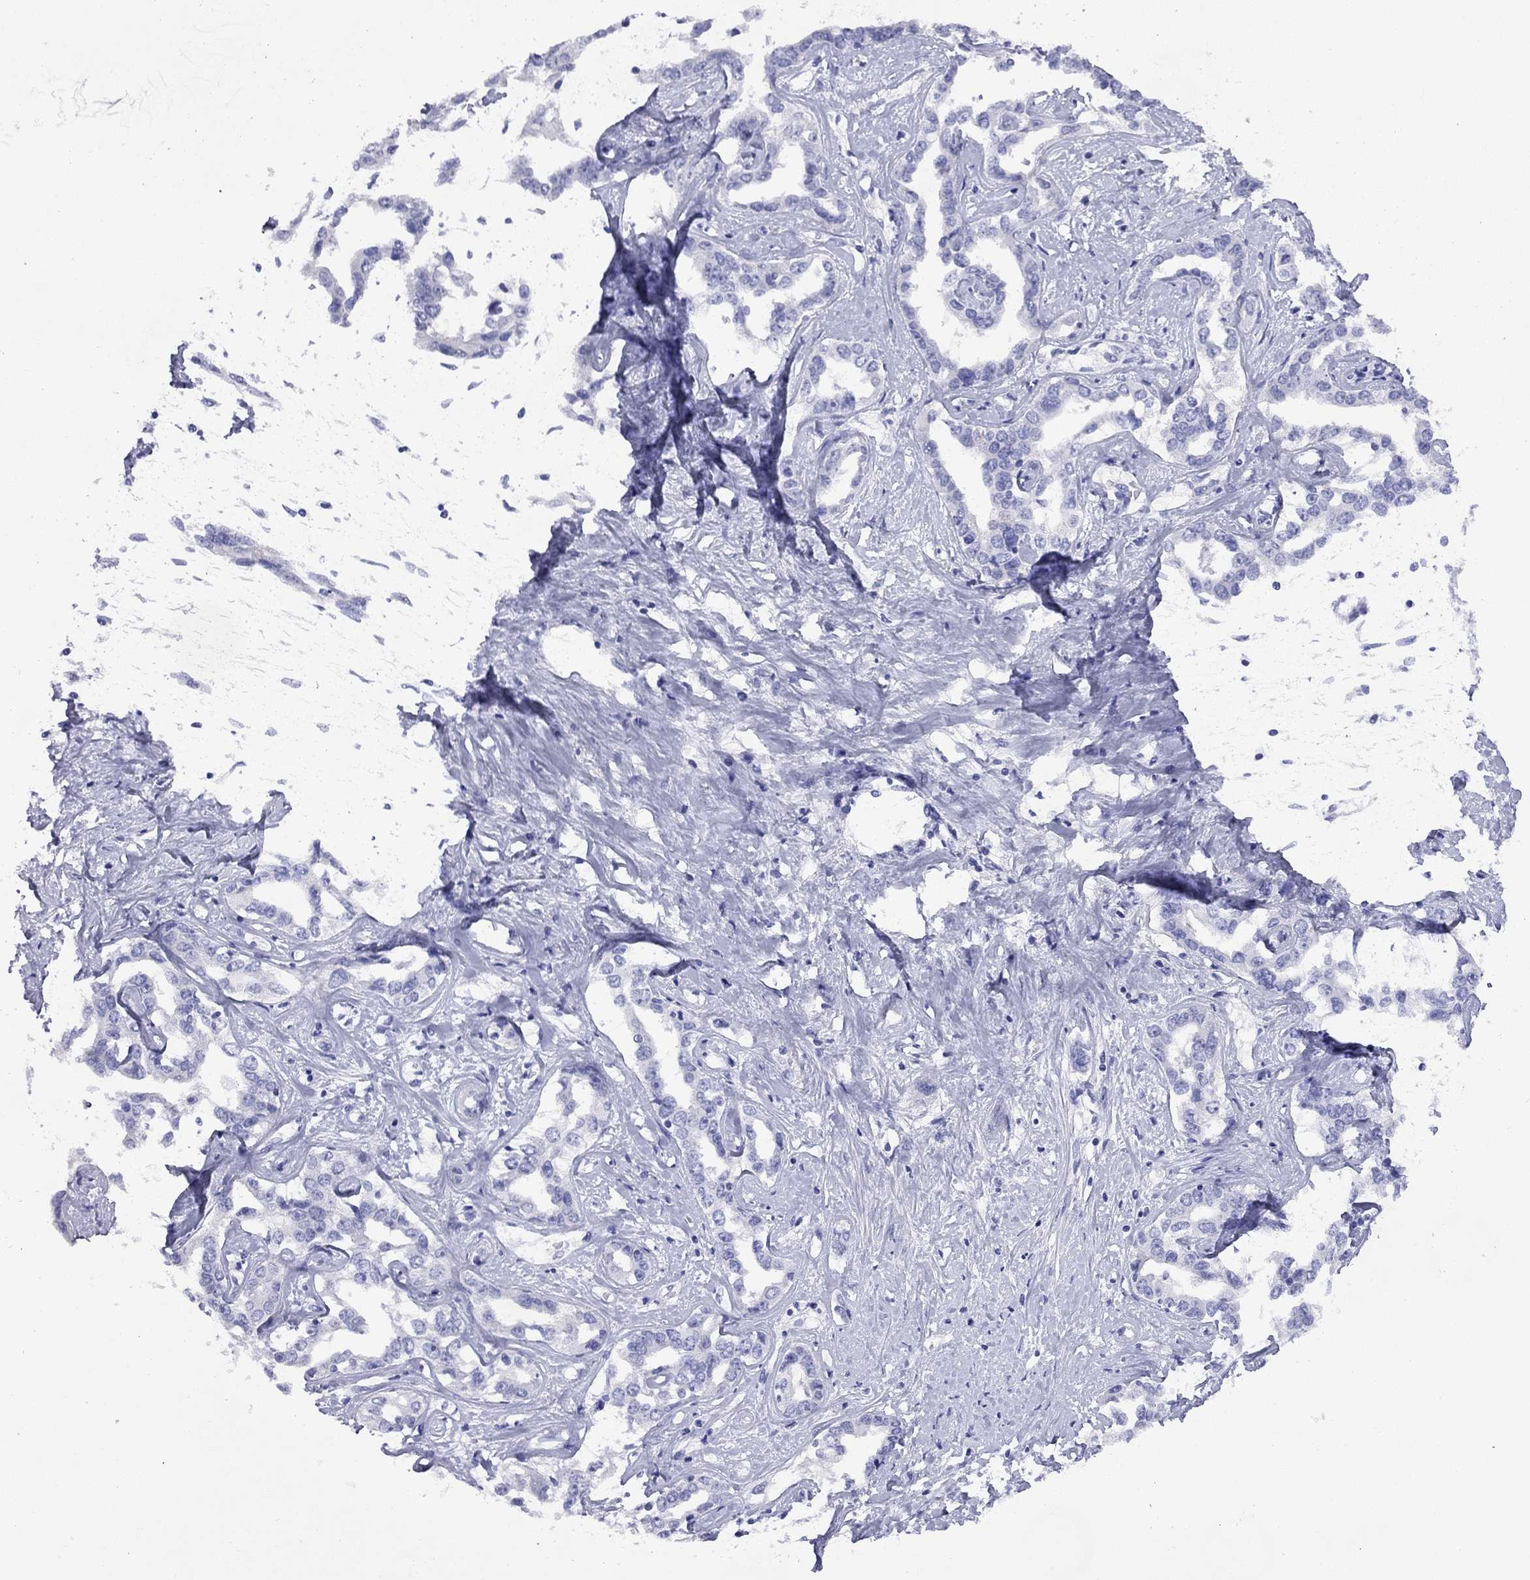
{"staining": {"intensity": "negative", "quantity": "none", "location": "none"}, "tissue": "liver cancer", "cell_type": "Tumor cells", "image_type": "cancer", "snomed": [{"axis": "morphology", "description": "Cholangiocarcinoma"}, {"axis": "topography", "description": "Liver"}], "caption": "Micrograph shows no significant protein positivity in tumor cells of liver cancer (cholangiocarcinoma).", "gene": "CMYA5", "patient": {"sex": "male", "age": 59}}